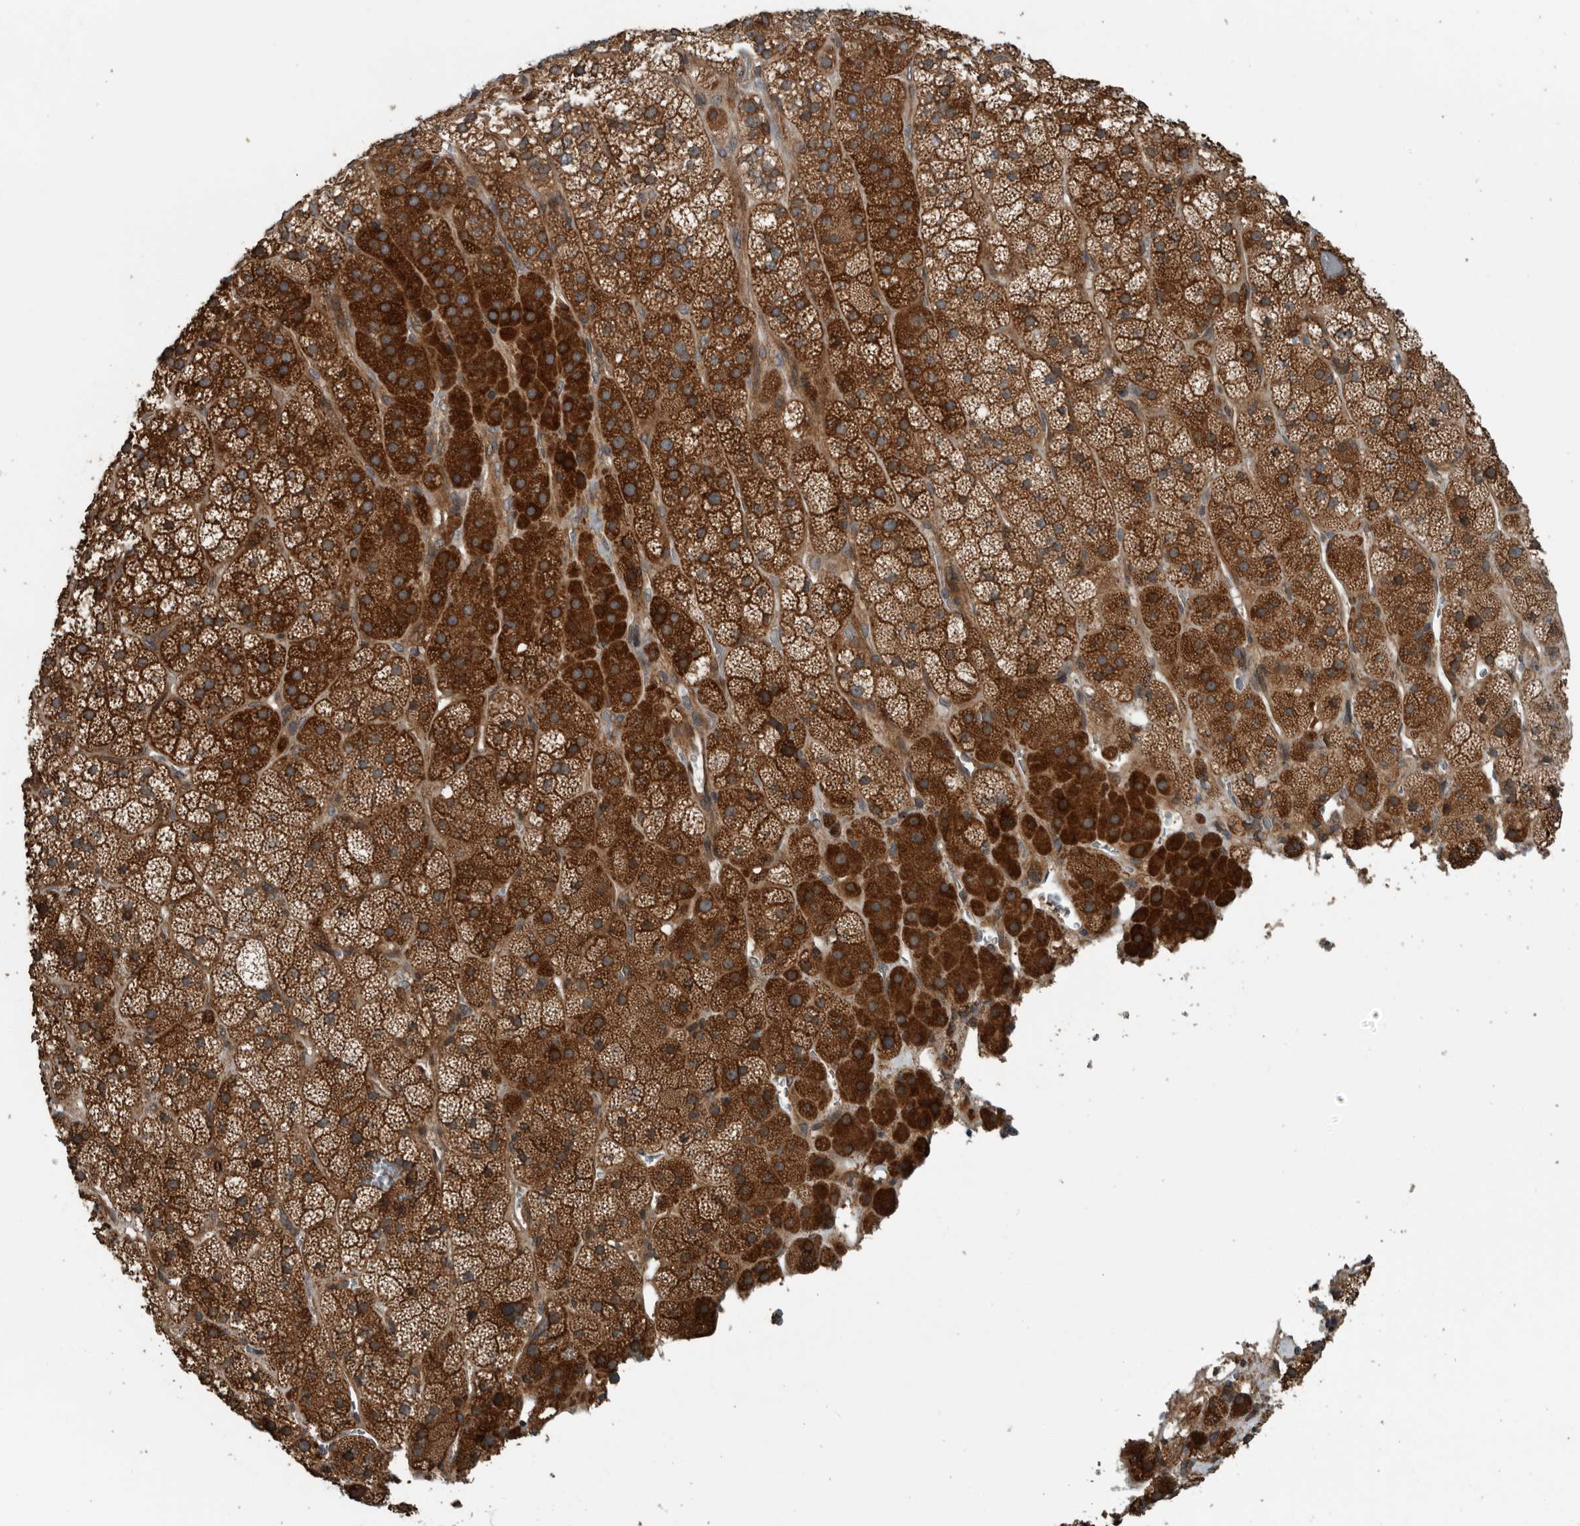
{"staining": {"intensity": "strong", "quantity": ">75%", "location": "cytoplasmic/membranous"}, "tissue": "adrenal gland", "cell_type": "Glandular cells", "image_type": "normal", "snomed": [{"axis": "morphology", "description": "Normal tissue, NOS"}, {"axis": "topography", "description": "Adrenal gland"}], "caption": "Brown immunohistochemical staining in unremarkable human adrenal gland reveals strong cytoplasmic/membranous positivity in approximately >75% of glandular cells. (DAB = brown stain, brightfield microscopy at high magnification).", "gene": "AMFR", "patient": {"sex": "male", "age": 57}}